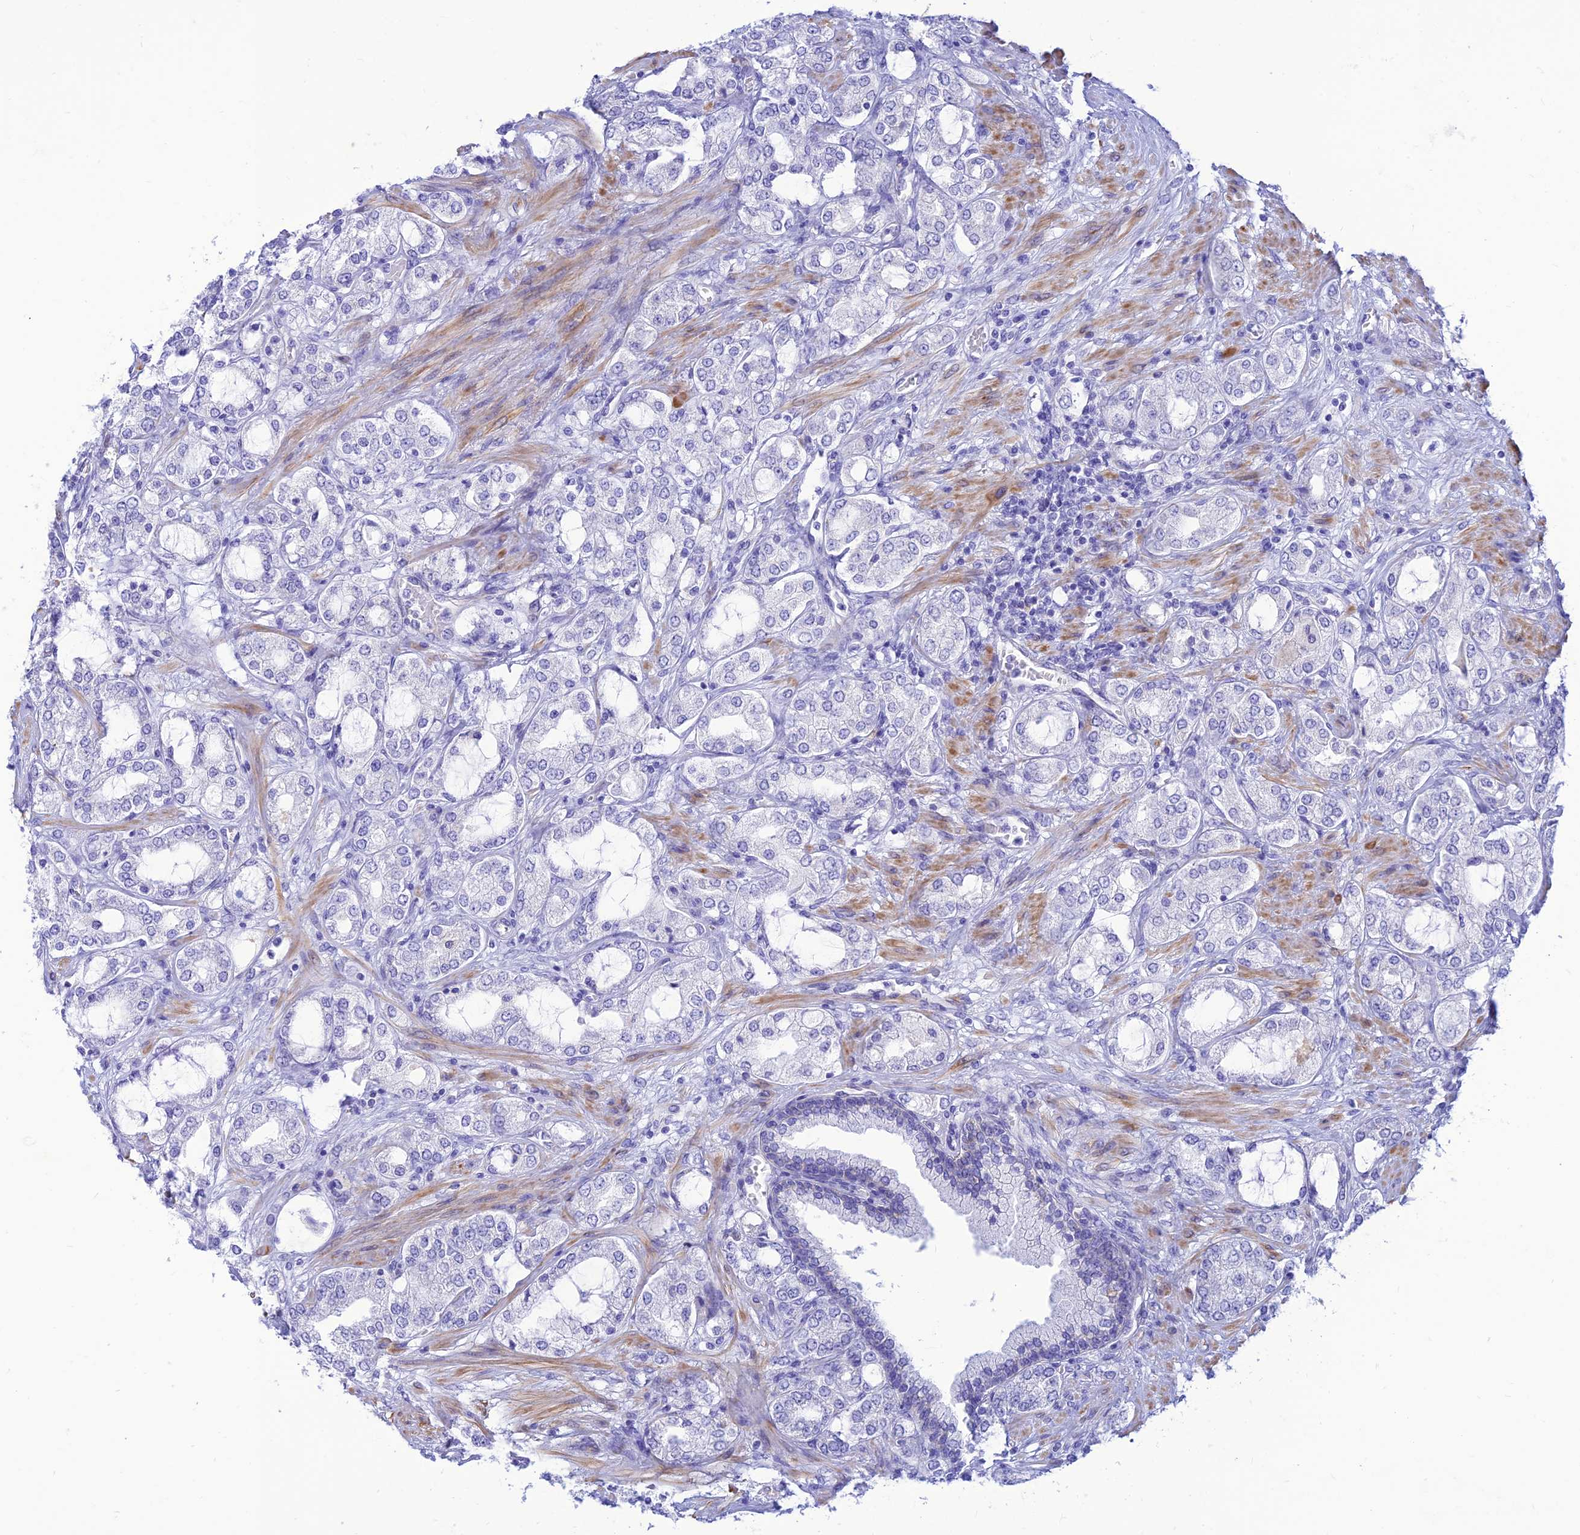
{"staining": {"intensity": "negative", "quantity": "none", "location": "none"}, "tissue": "prostate cancer", "cell_type": "Tumor cells", "image_type": "cancer", "snomed": [{"axis": "morphology", "description": "Adenocarcinoma, High grade"}, {"axis": "topography", "description": "Prostate"}], "caption": "Immunohistochemistry (IHC) of human high-grade adenocarcinoma (prostate) displays no expression in tumor cells.", "gene": "FAM186B", "patient": {"sex": "male", "age": 64}}